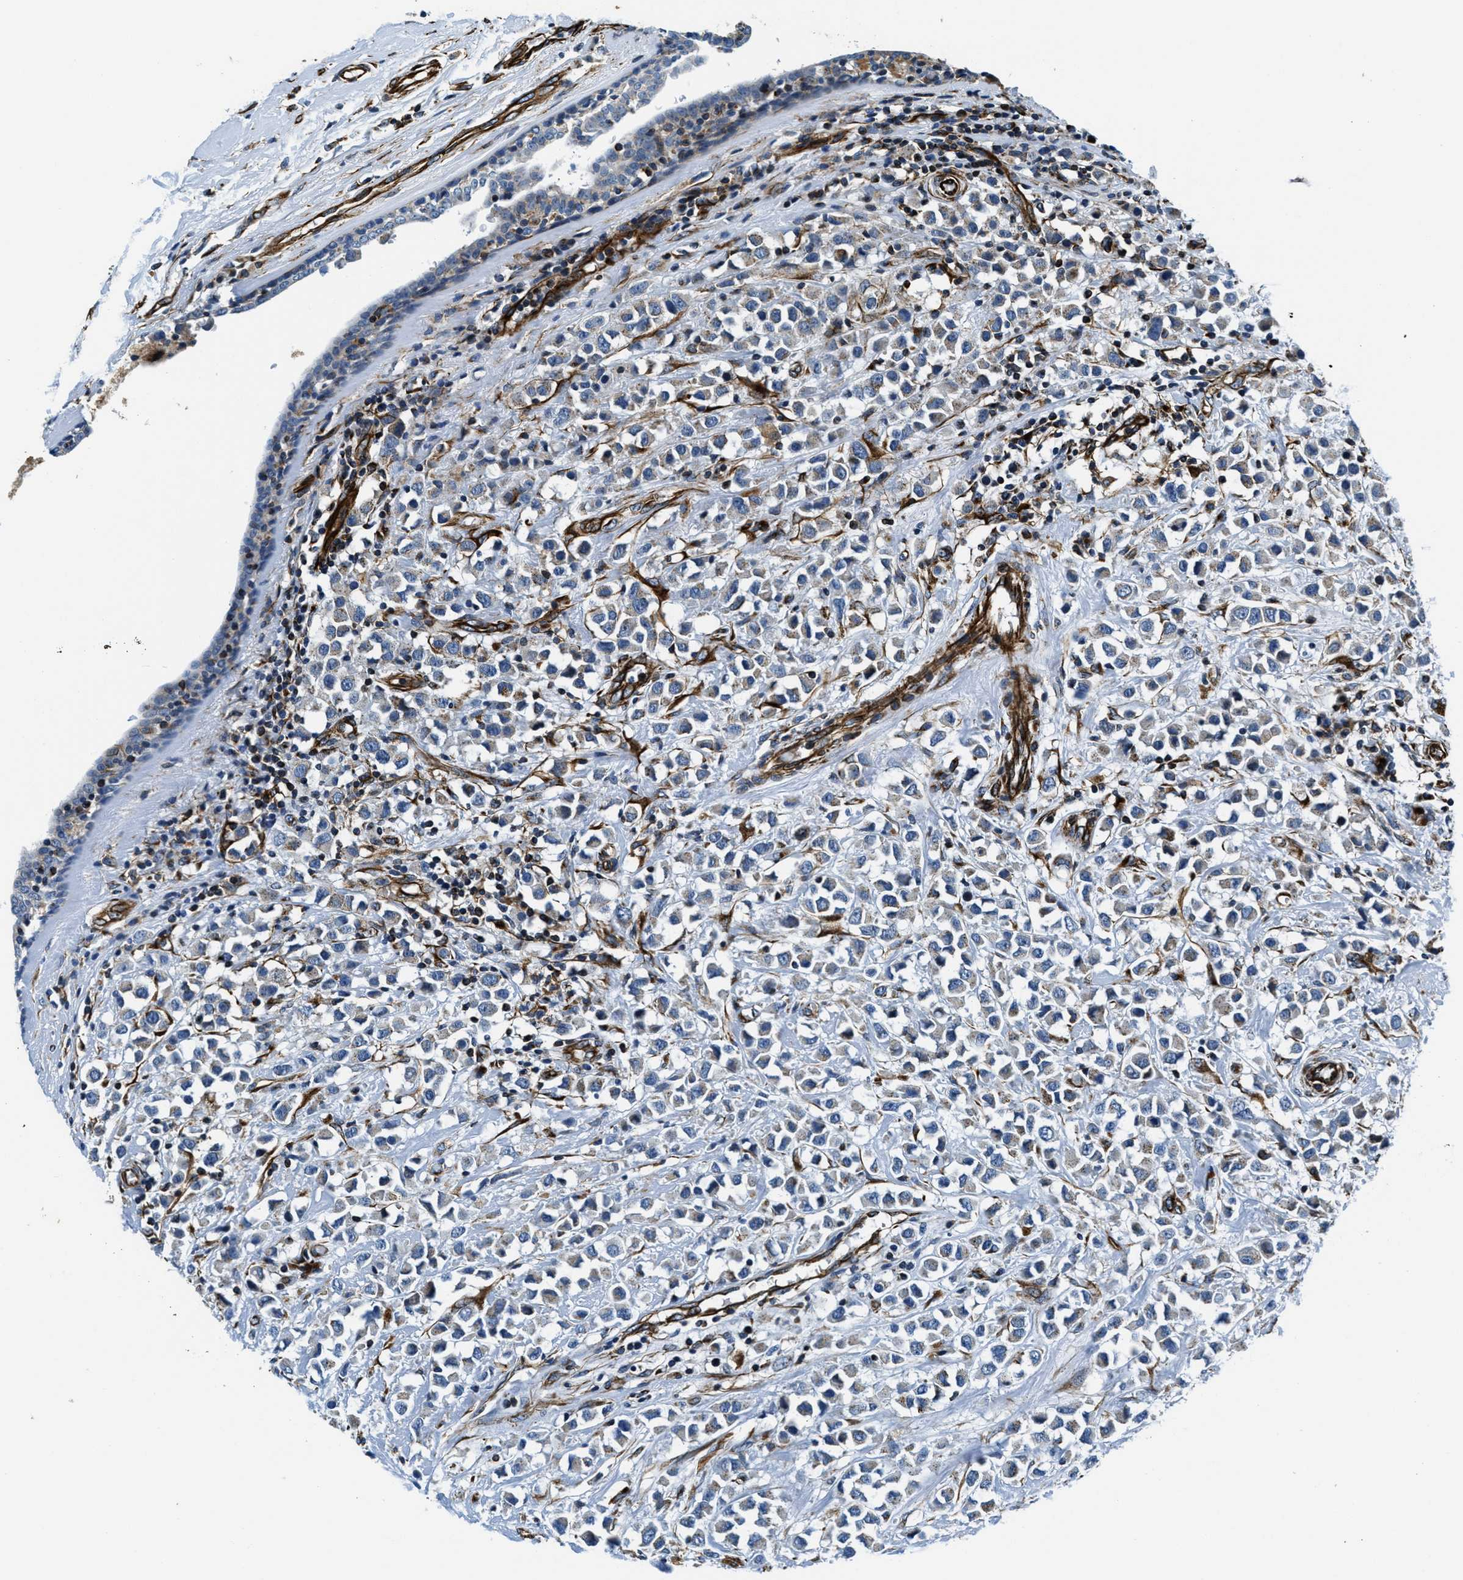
{"staining": {"intensity": "weak", "quantity": "<25%", "location": "cytoplasmic/membranous"}, "tissue": "breast cancer", "cell_type": "Tumor cells", "image_type": "cancer", "snomed": [{"axis": "morphology", "description": "Duct carcinoma"}, {"axis": "topography", "description": "Breast"}], "caption": "Tumor cells show no significant staining in breast cancer.", "gene": "GNS", "patient": {"sex": "female", "age": 61}}